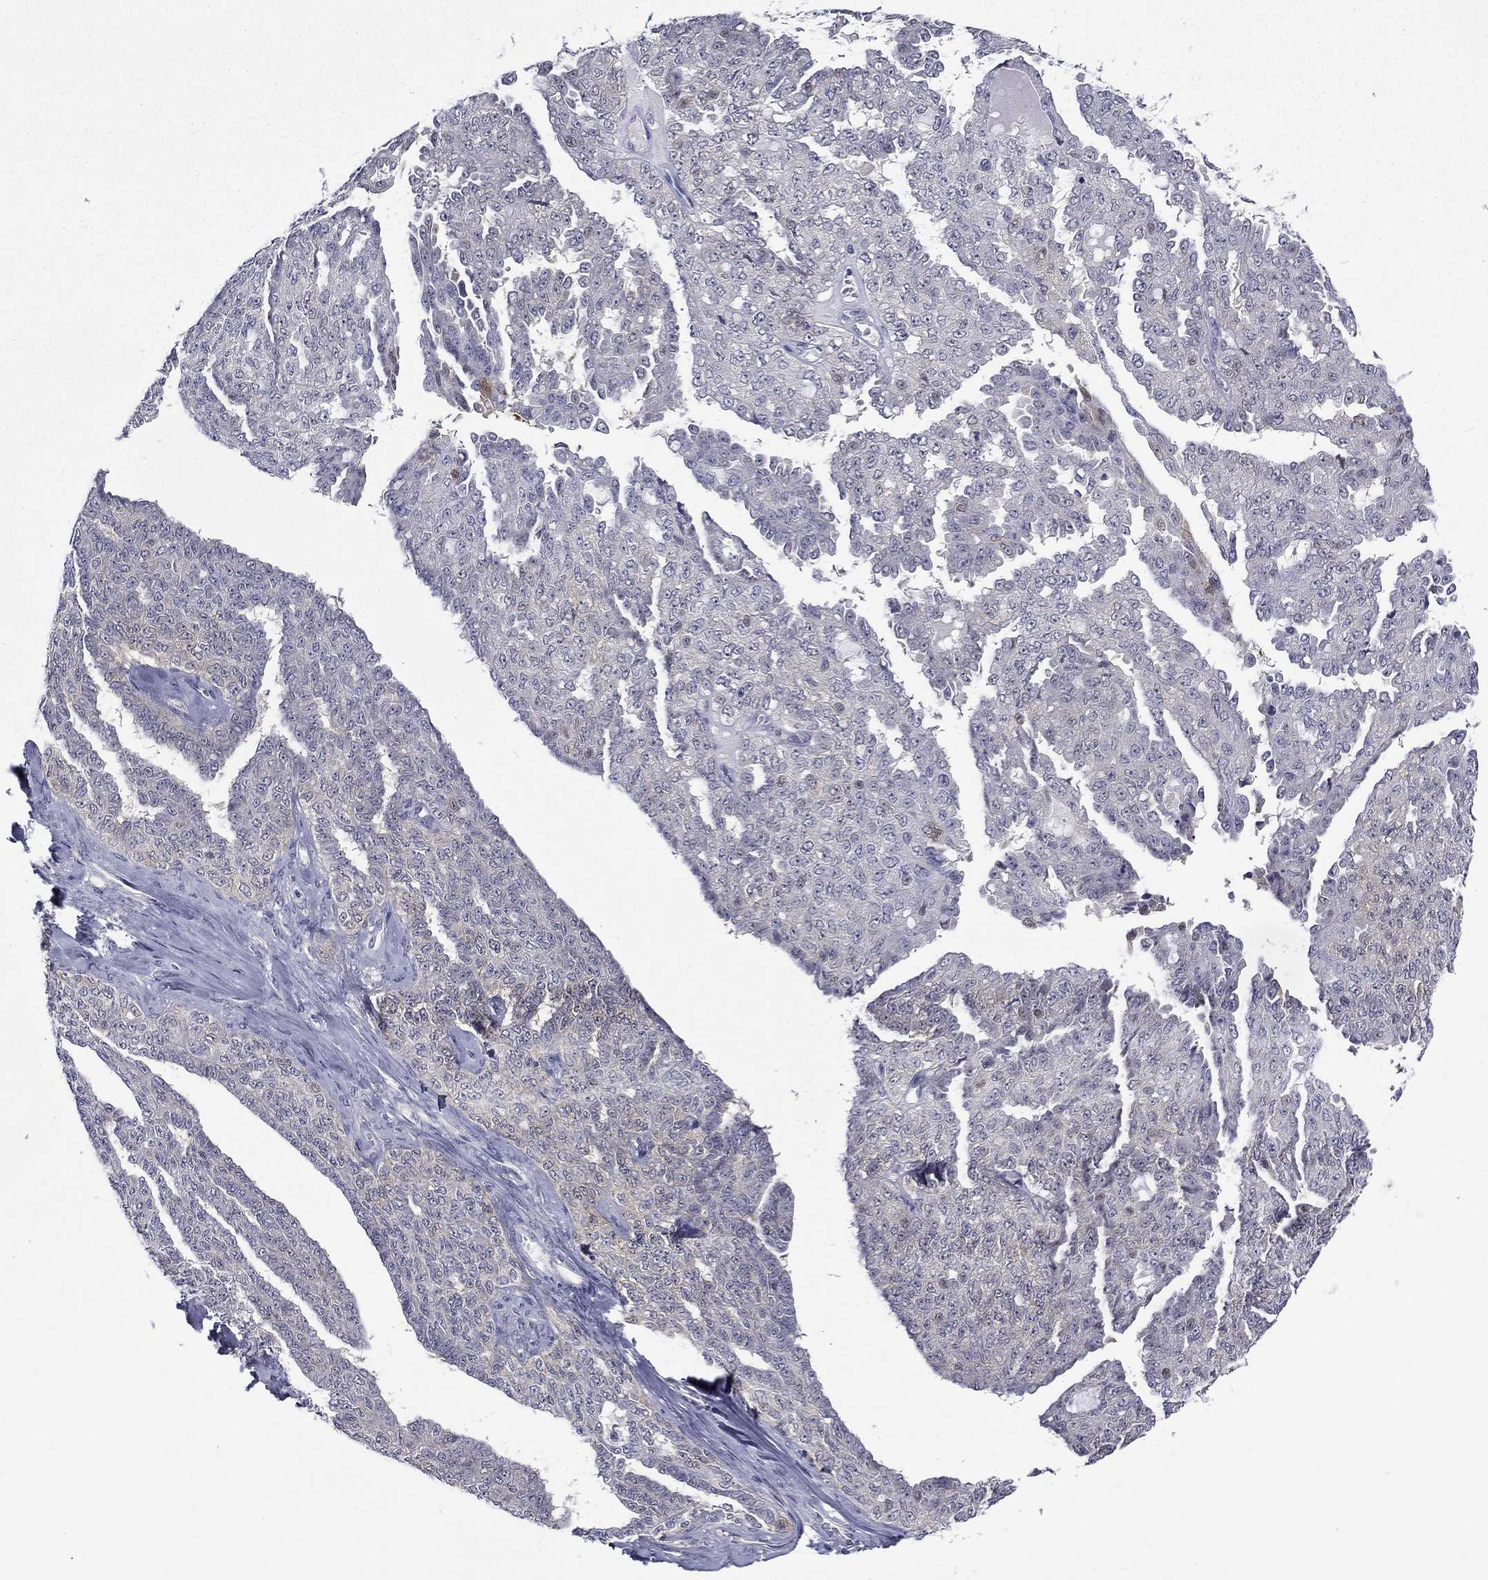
{"staining": {"intensity": "negative", "quantity": "none", "location": "none"}, "tissue": "ovarian cancer", "cell_type": "Tumor cells", "image_type": "cancer", "snomed": [{"axis": "morphology", "description": "Cystadenocarcinoma, serous, NOS"}, {"axis": "topography", "description": "Ovary"}], "caption": "This is an immunohistochemistry (IHC) image of human ovarian cancer. There is no expression in tumor cells.", "gene": "PCBP3", "patient": {"sex": "female", "age": 71}}